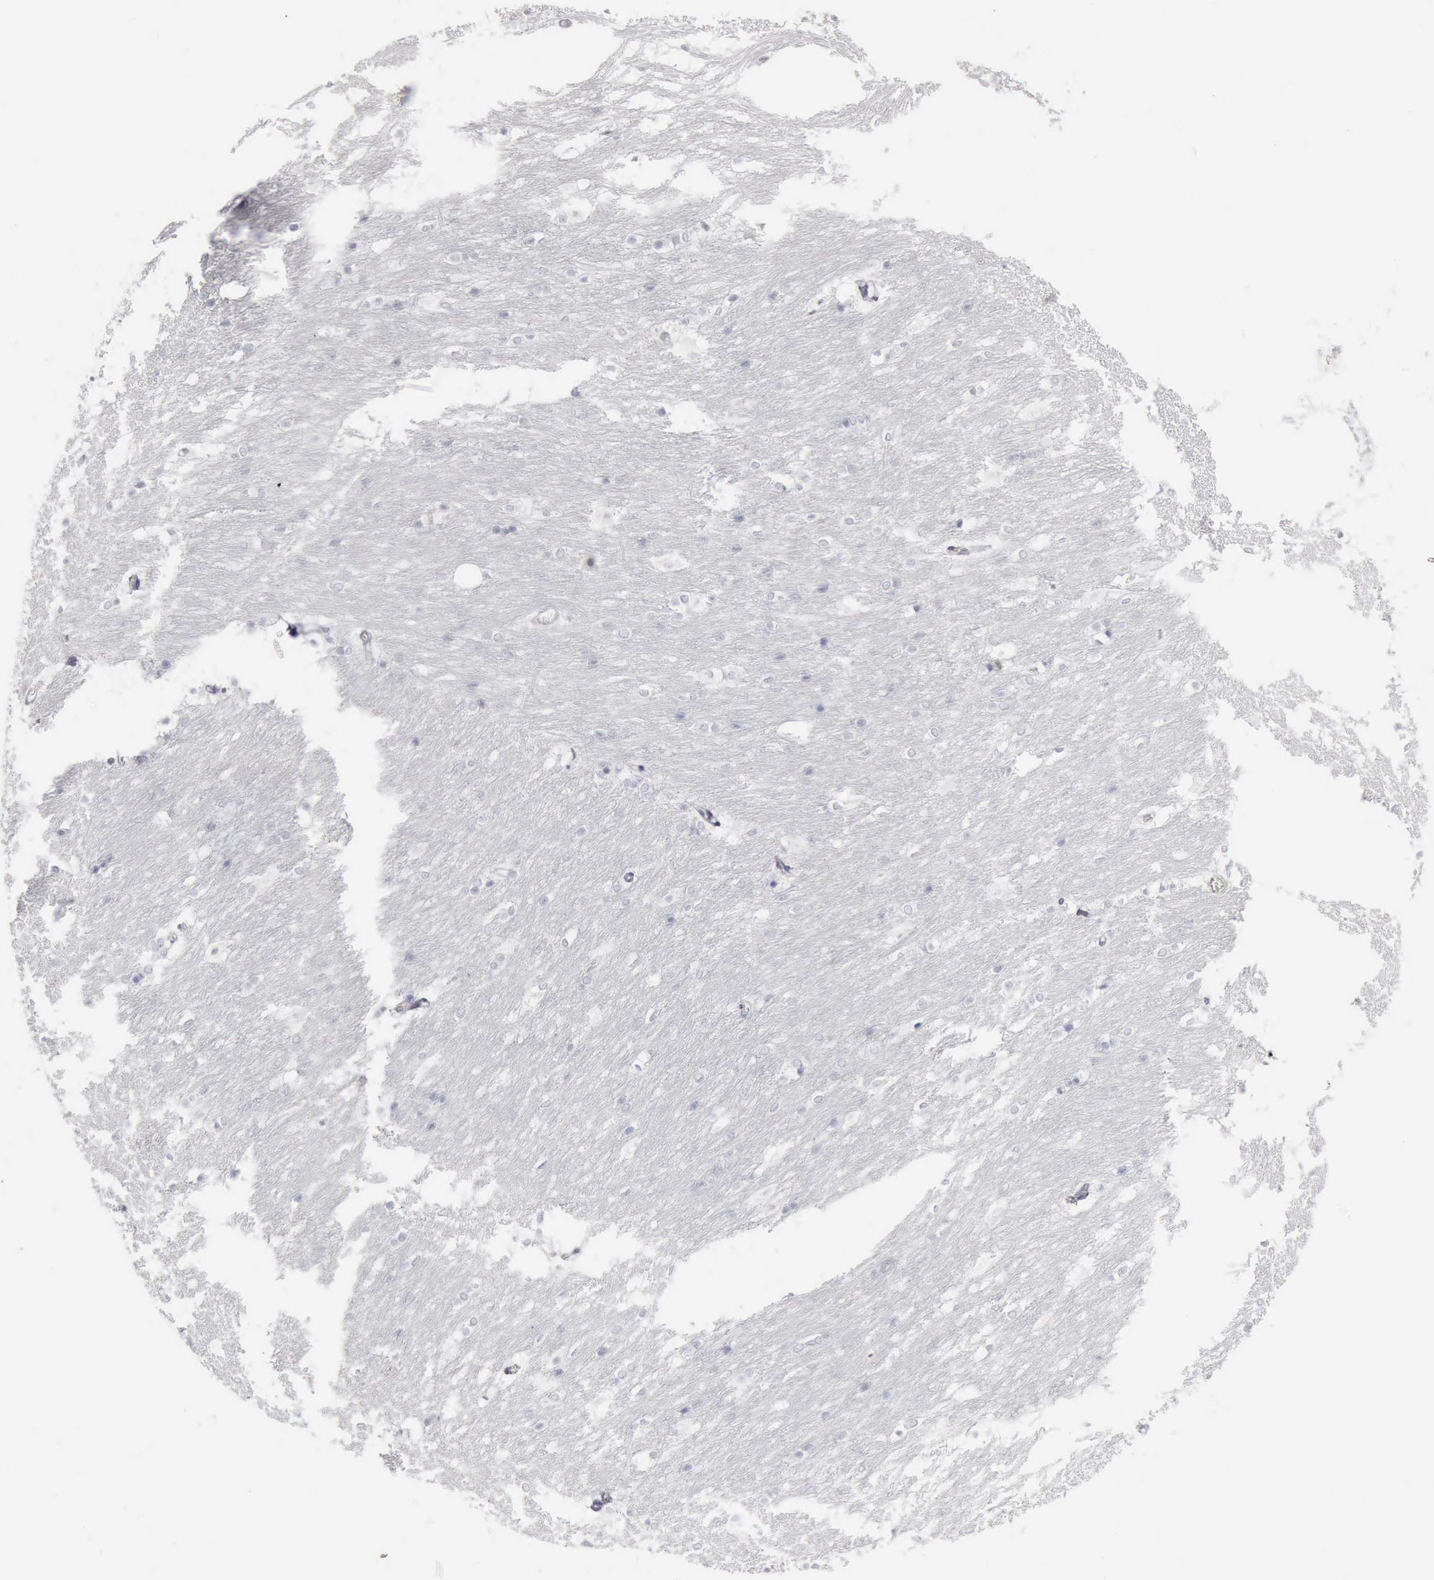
{"staining": {"intensity": "negative", "quantity": "none", "location": "none"}, "tissue": "caudate", "cell_type": "Glial cells", "image_type": "normal", "snomed": [{"axis": "morphology", "description": "Normal tissue, NOS"}, {"axis": "topography", "description": "Lateral ventricle wall"}], "caption": "The micrograph shows no staining of glial cells in normal caudate. (DAB (3,3'-diaminobenzidine) immunohistochemistry with hematoxylin counter stain).", "gene": "CALD1", "patient": {"sex": "female", "age": 19}}